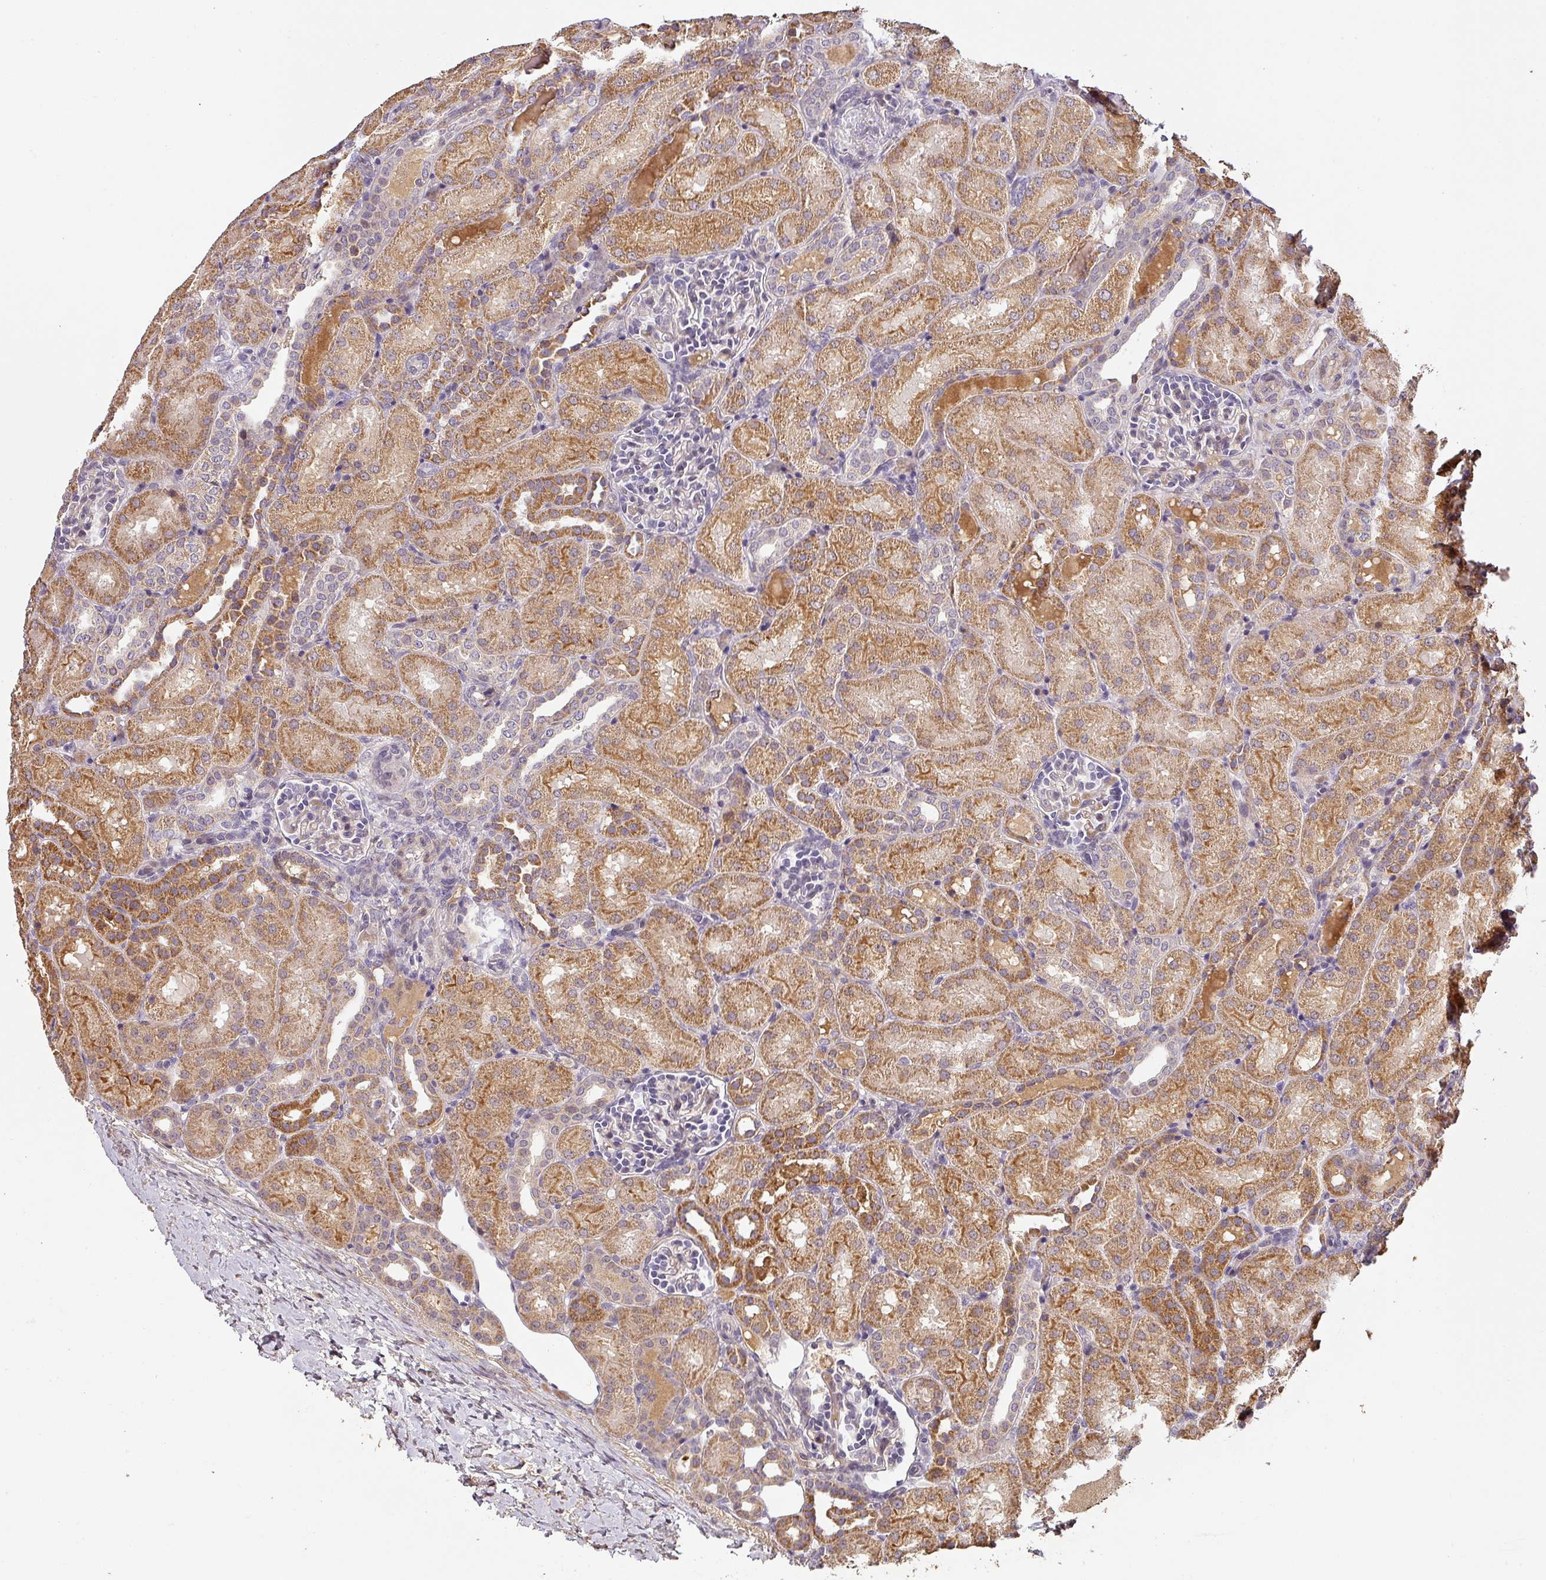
{"staining": {"intensity": "negative", "quantity": "none", "location": "none"}, "tissue": "kidney", "cell_type": "Cells in glomeruli", "image_type": "normal", "snomed": [{"axis": "morphology", "description": "Normal tissue, NOS"}, {"axis": "topography", "description": "Kidney"}], "caption": "Immunohistochemistry photomicrograph of benign human kidney stained for a protein (brown), which exhibits no positivity in cells in glomeruli.", "gene": "BPIFB3", "patient": {"sex": "male", "age": 1}}